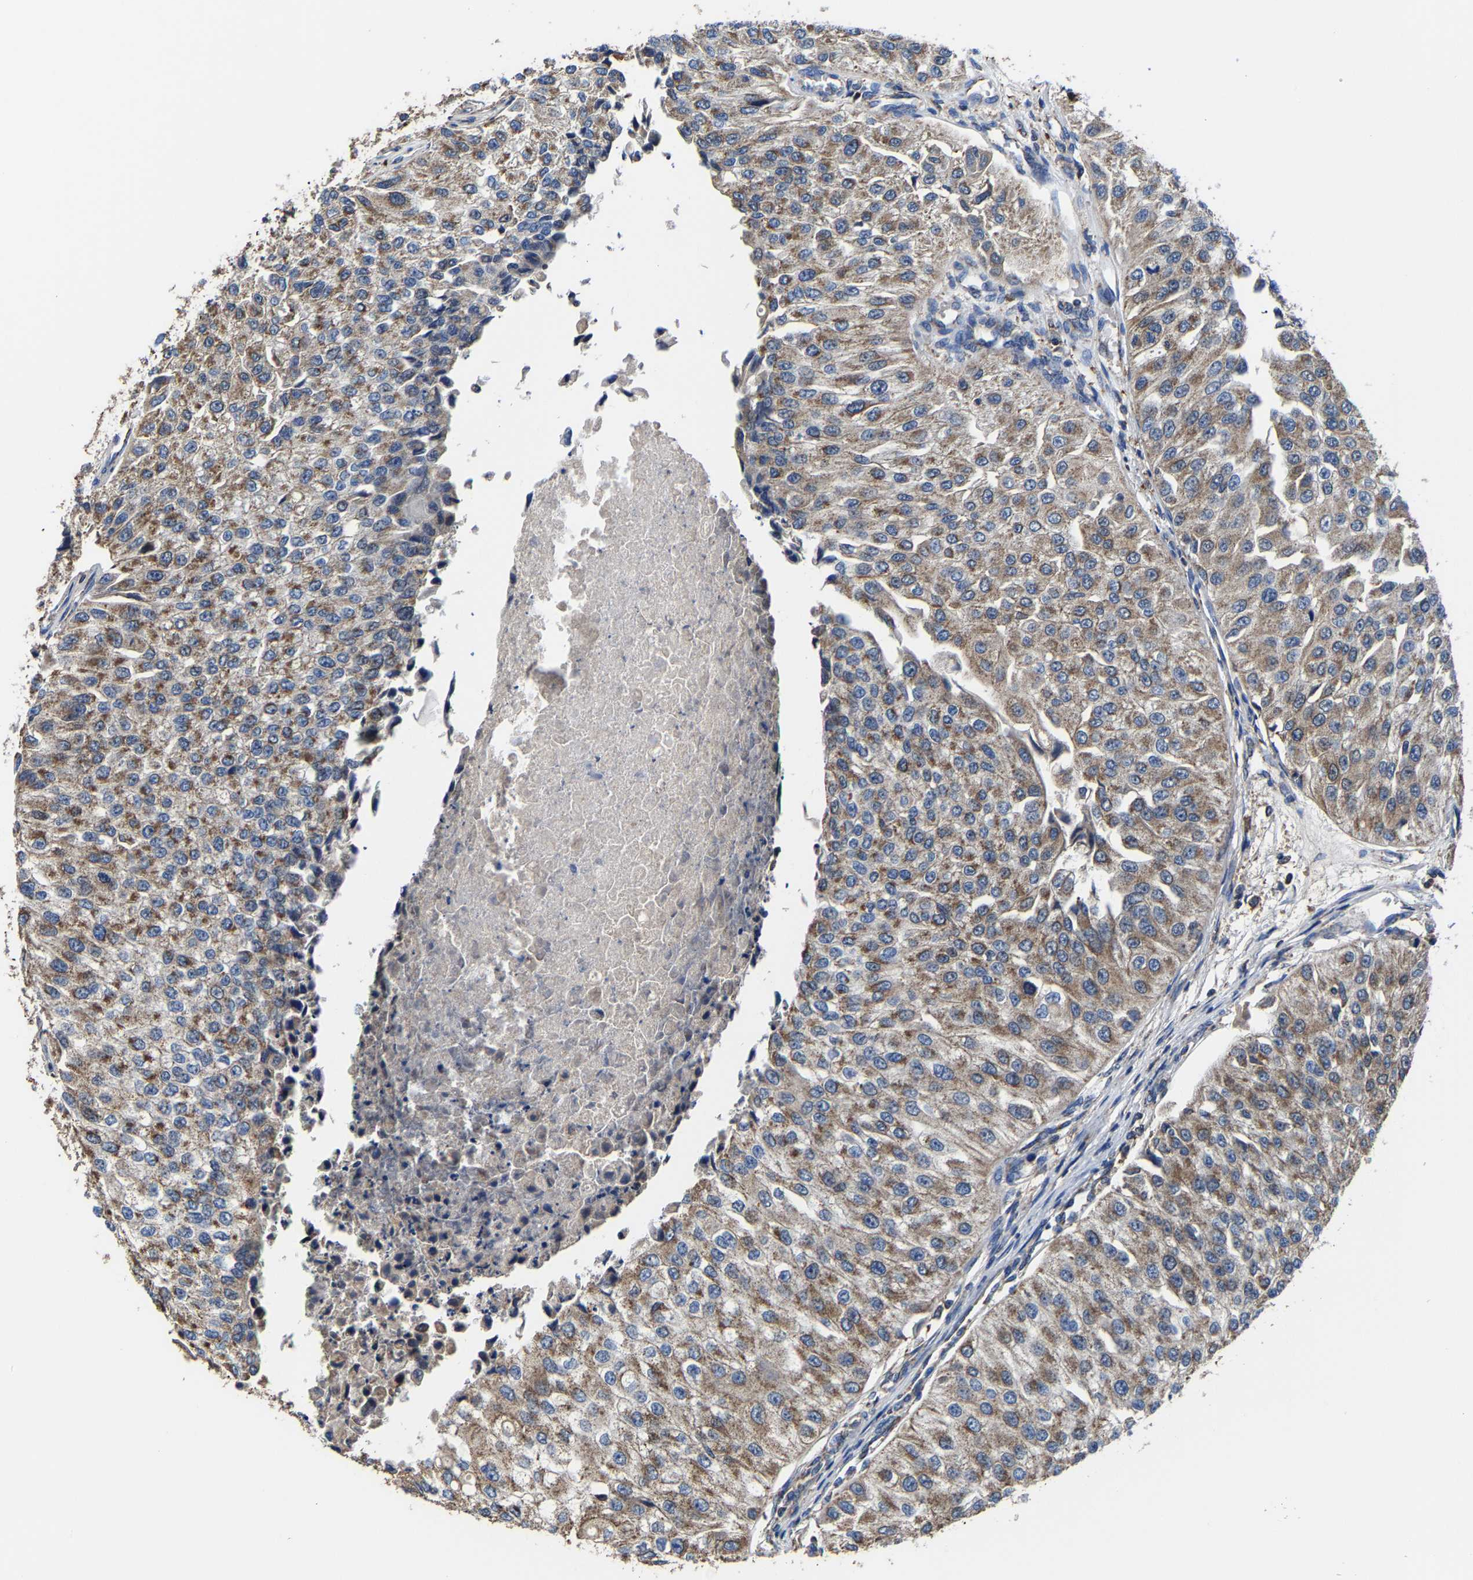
{"staining": {"intensity": "moderate", "quantity": ">75%", "location": "cytoplasmic/membranous"}, "tissue": "urothelial cancer", "cell_type": "Tumor cells", "image_type": "cancer", "snomed": [{"axis": "morphology", "description": "Urothelial carcinoma, High grade"}, {"axis": "topography", "description": "Kidney"}, {"axis": "topography", "description": "Urinary bladder"}], "caption": "Protein expression by immunohistochemistry shows moderate cytoplasmic/membranous positivity in approximately >75% of tumor cells in urothelial cancer.", "gene": "ZCCHC7", "patient": {"sex": "male", "age": 77}}